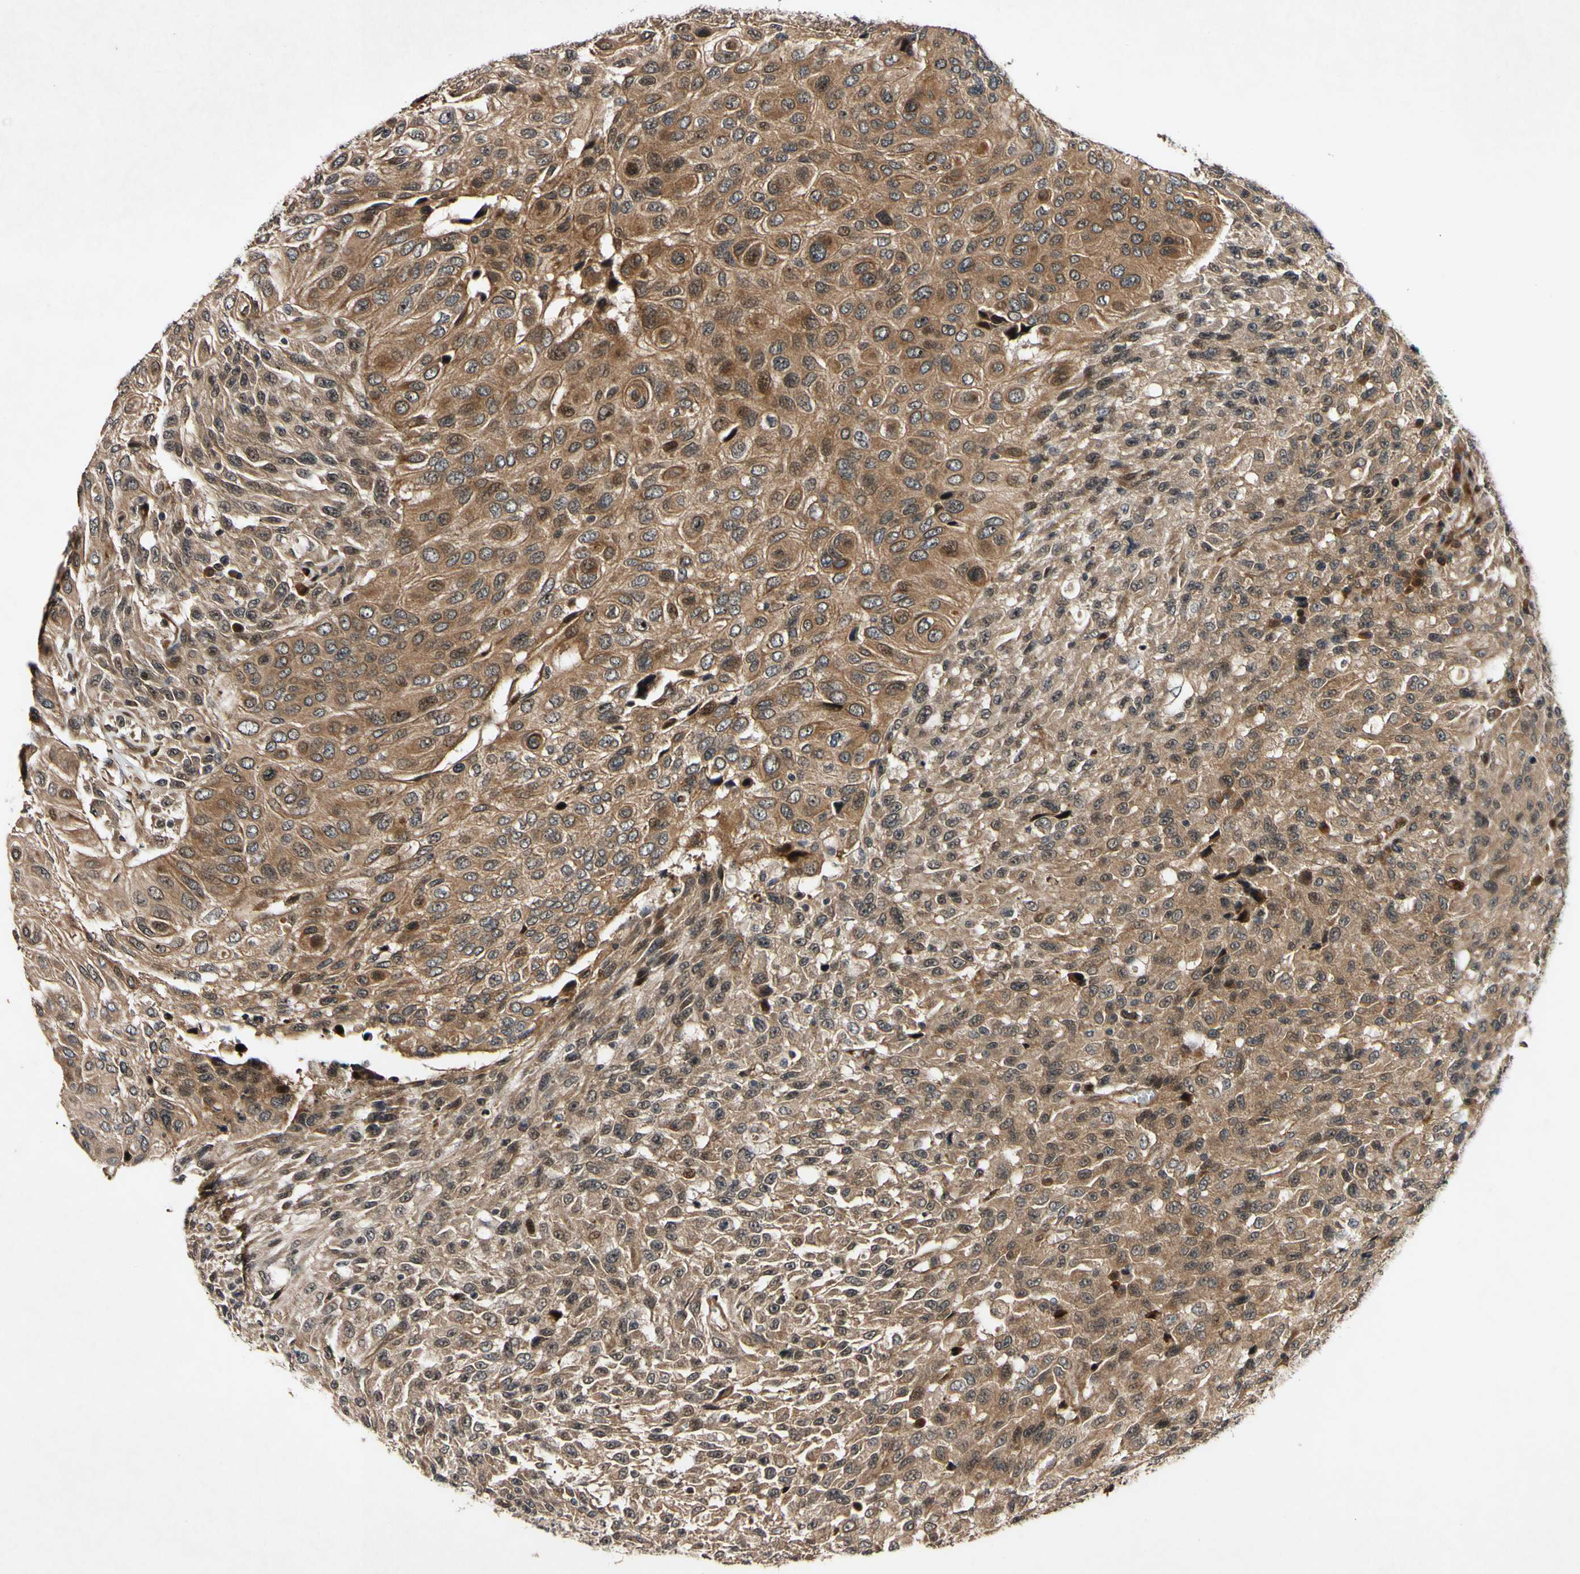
{"staining": {"intensity": "moderate", "quantity": ">75%", "location": "cytoplasmic/membranous"}, "tissue": "urothelial cancer", "cell_type": "Tumor cells", "image_type": "cancer", "snomed": [{"axis": "morphology", "description": "Urothelial carcinoma, High grade"}, {"axis": "topography", "description": "Urinary bladder"}], "caption": "Protein staining displays moderate cytoplasmic/membranous positivity in approximately >75% of tumor cells in high-grade urothelial carcinoma. Immunohistochemistry stains the protein in brown and the nuclei are stained blue.", "gene": "CSNK1E", "patient": {"sex": "male", "age": 66}}